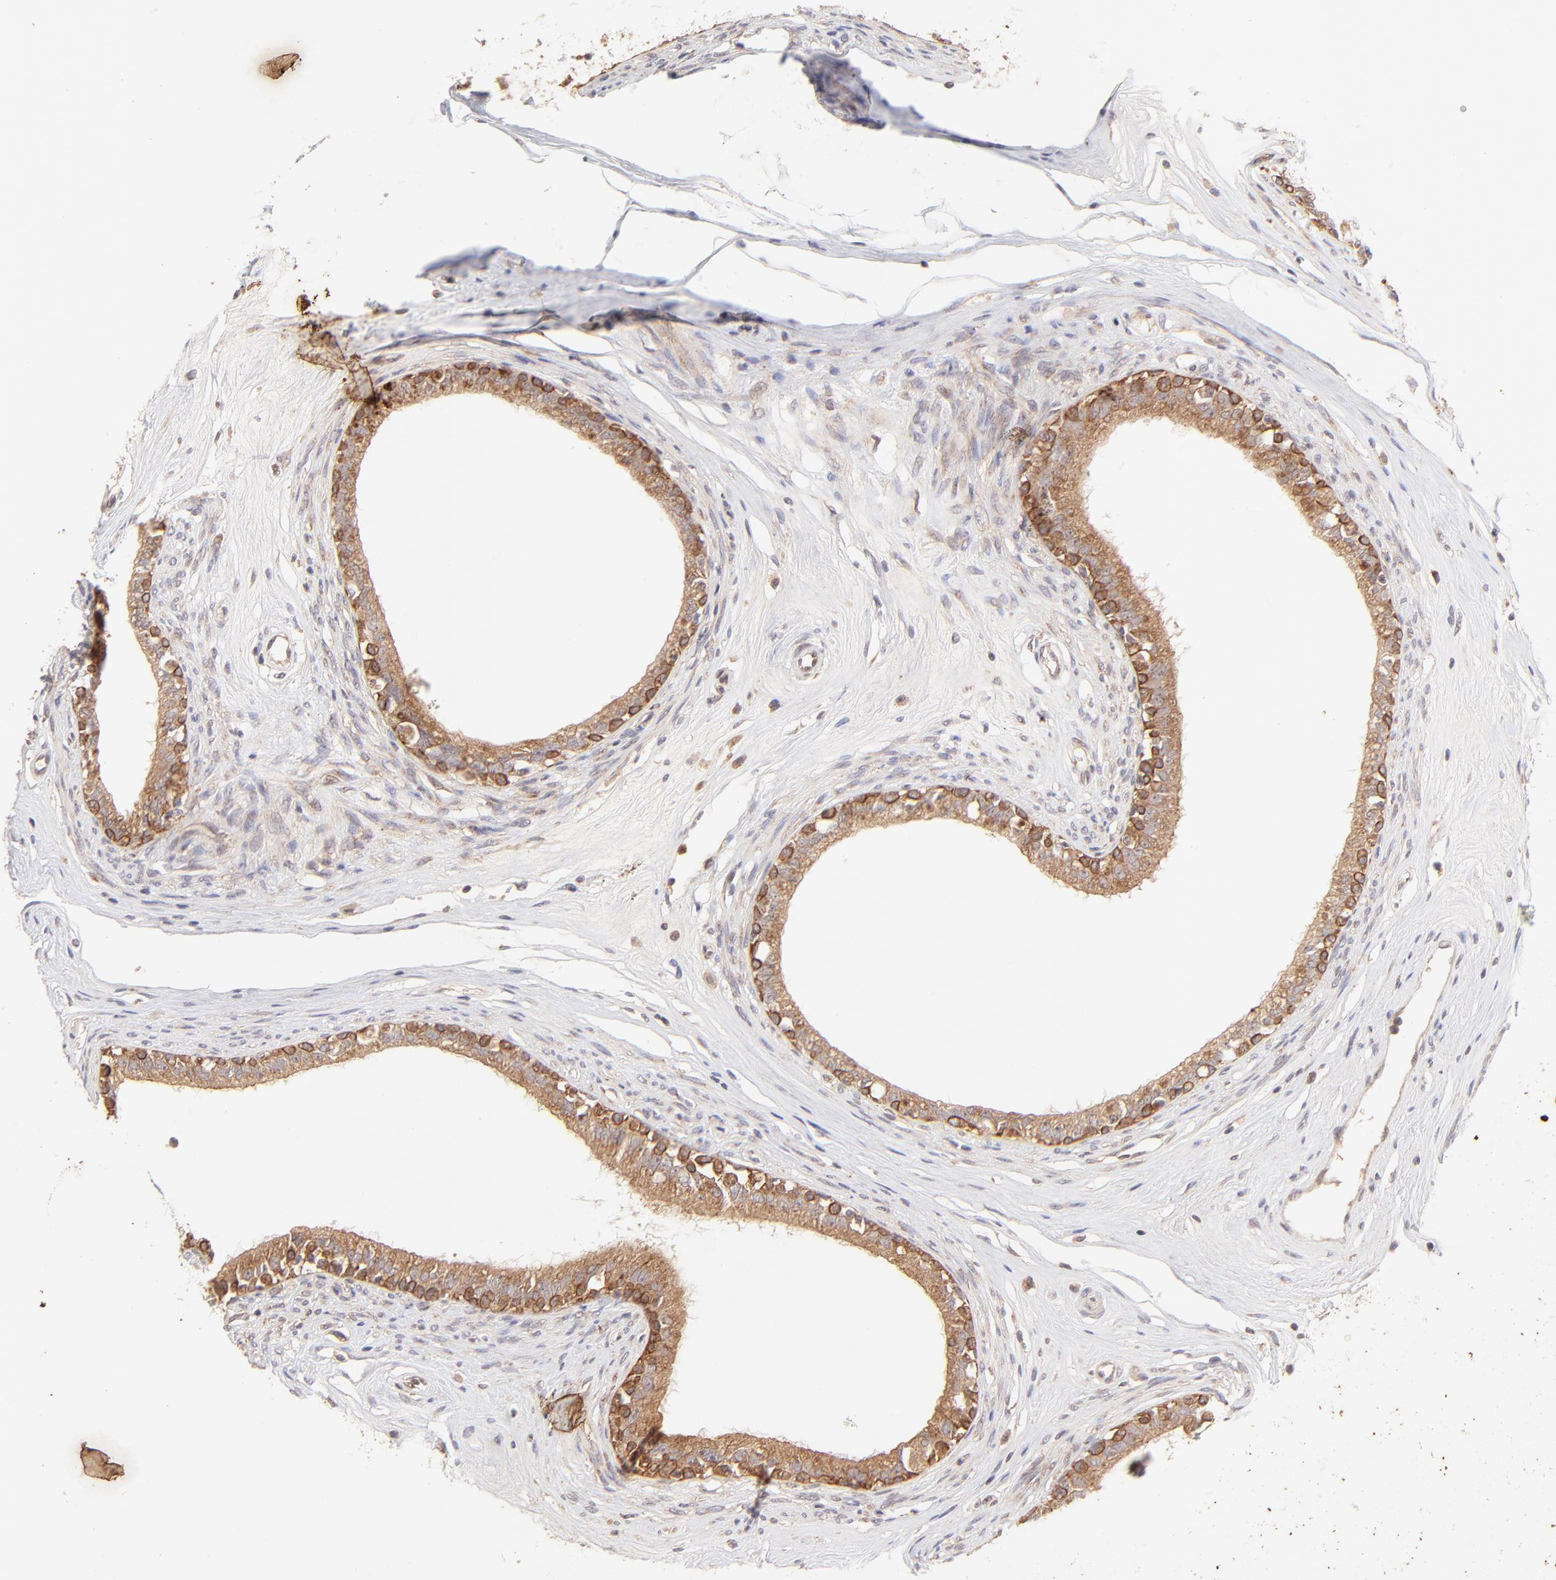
{"staining": {"intensity": "moderate", "quantity": ">75%", "location": "cytoplasmic/membranous"}, "tissue": "epididymis", "cell_type": "Glandular cells", "image_type": "normal", "snomed": [{"axis": "morphology", "description": "Normal tissue, NOS"}, {"axis": "morphology", "description": "Inflammation, NOS"}, {"axis": "topography", "description": "Epididymis"}], "caption": "Protein analysis of unremarkable epididymis shows moderate cytoplasmic/membranous positivity in about >75% of glandular cells. (DAB (3,3'-diaminobenzidine) IHC, brown staining for protein, blue staining for nuclei).", "gene": "TNRC6B", "patient": {"sex": "male", "age": 84}}